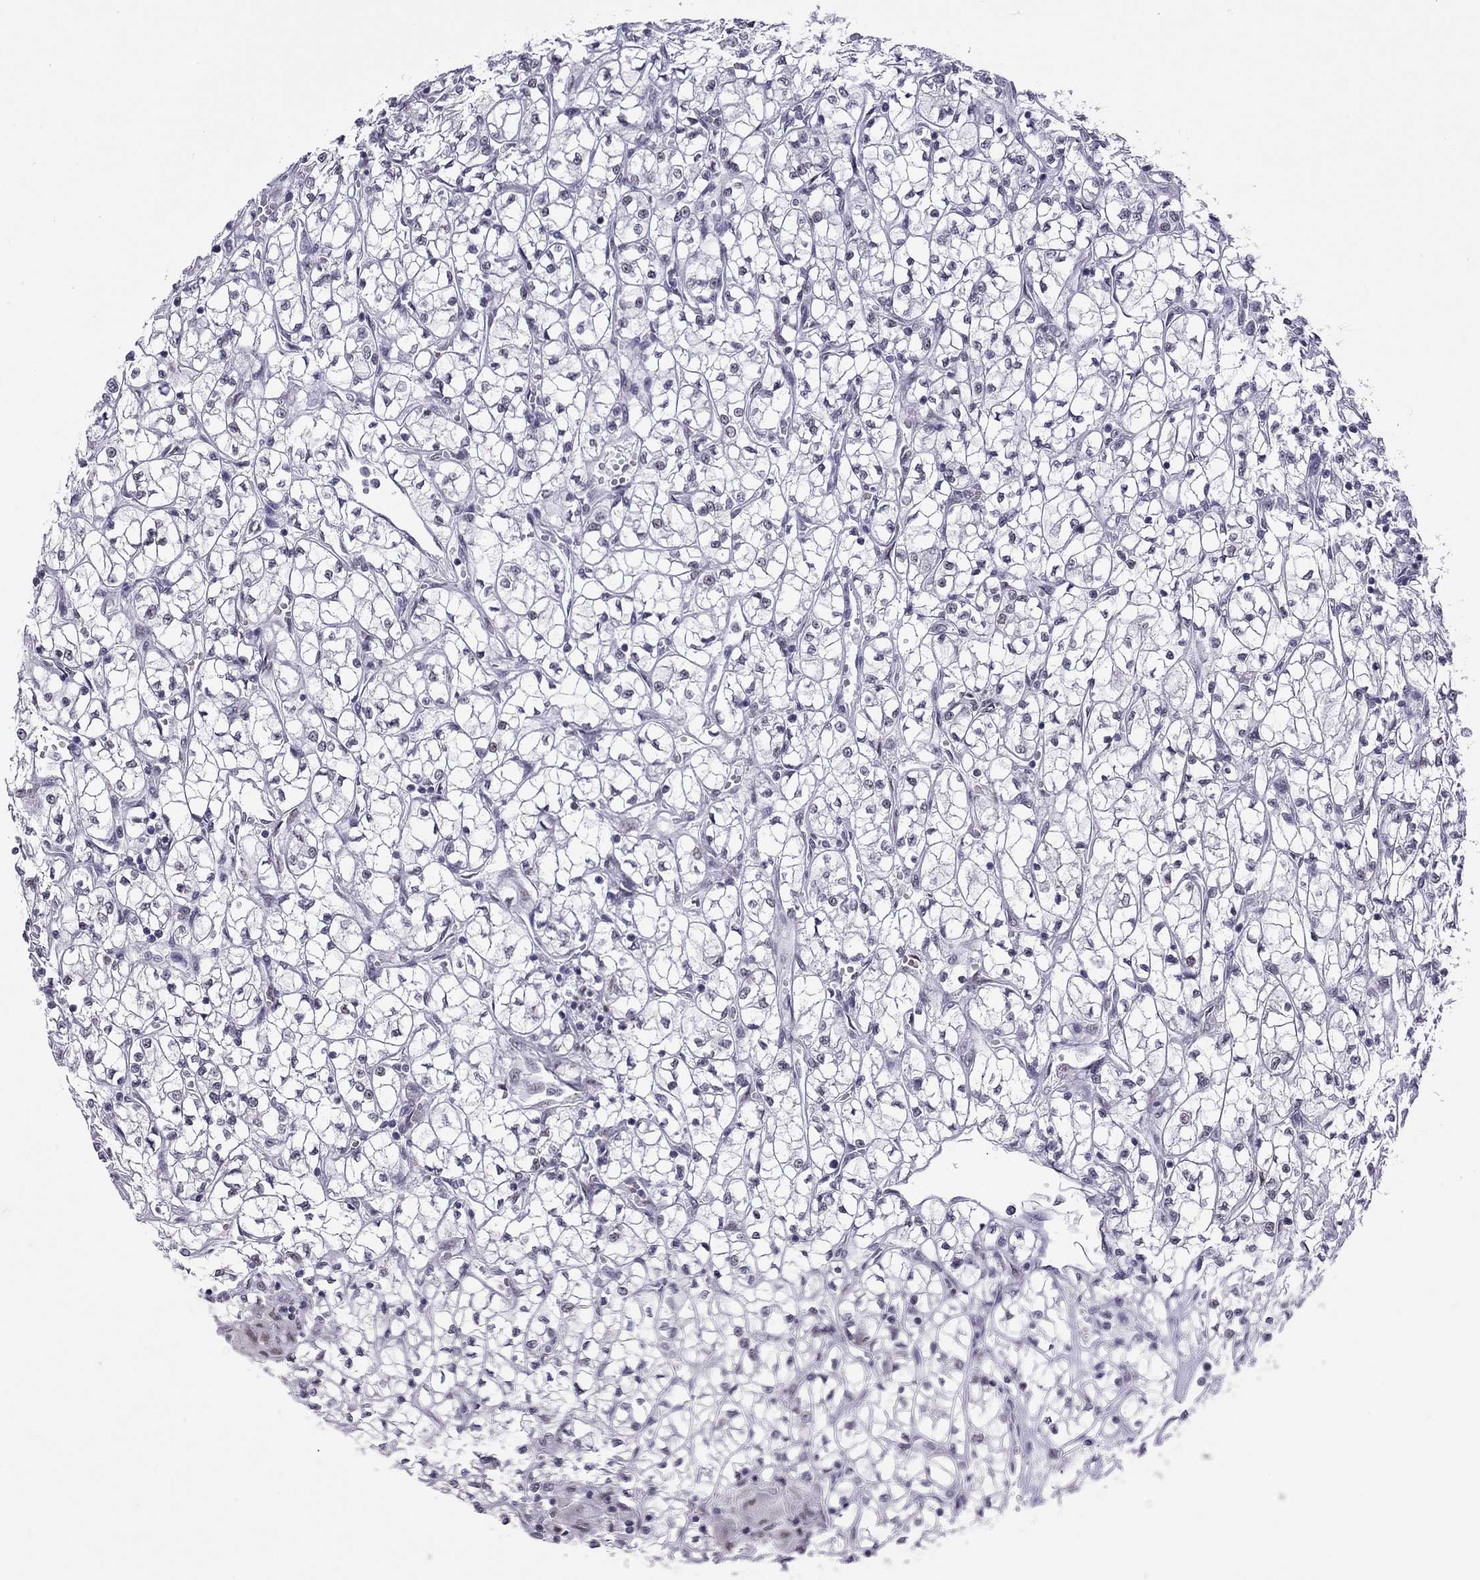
{"staining": {"intensity": "negative", "quantity": "none", "location": "none"}, "tissue": "renal cancer", "cell_type": "Tumor cells", "image_type": "cancer", "snomed": [{"axis": "morphology", "description": "Adenocarcinoma, NOS"}, {"axis": "topography", "description": "Kidney"}], "caption": "IHC of renal cancer shows no expression in tumor cells.", "gene": "PPP1R3A", "patient": {"sex": "female", "age": 64}}